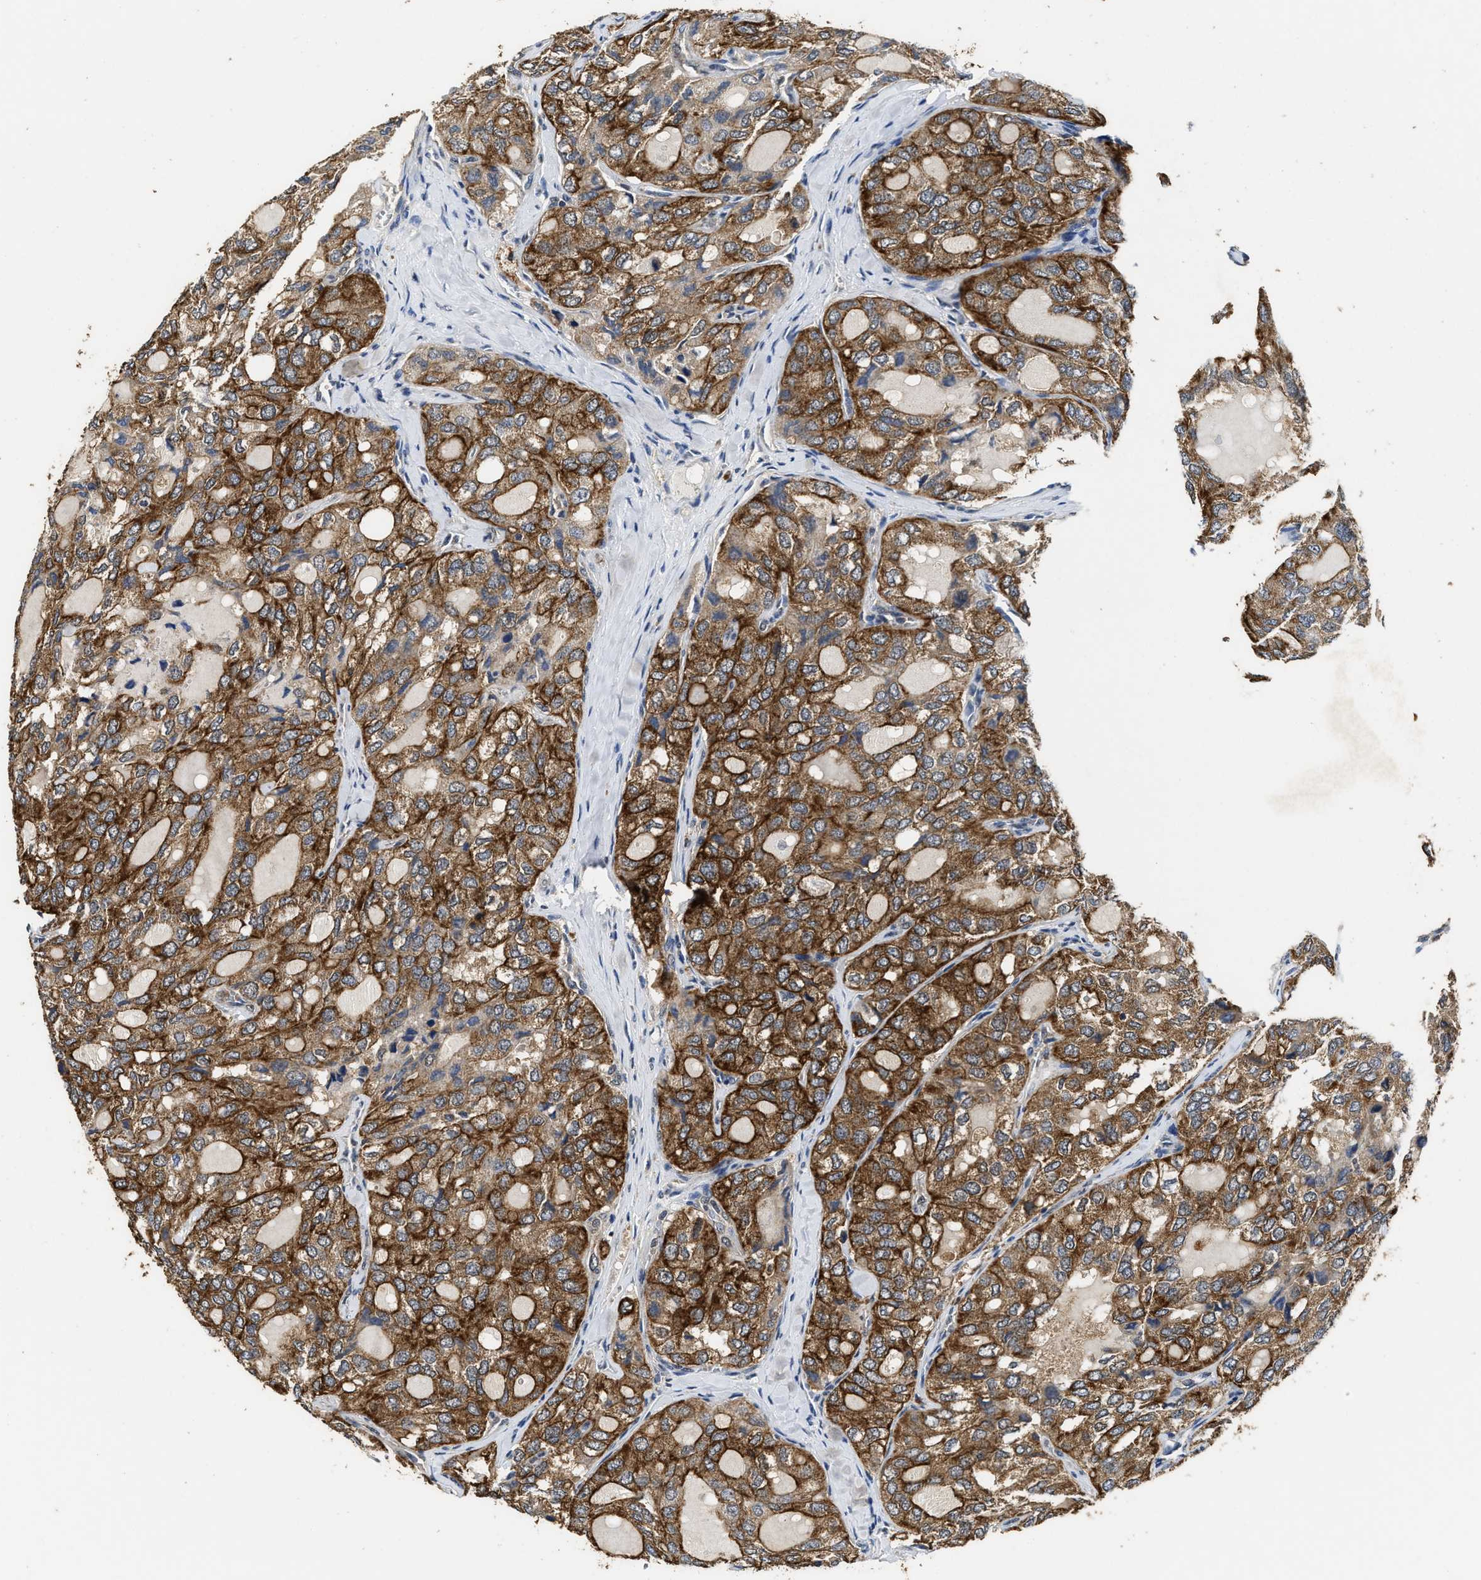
{"staining": {"intensity": "strong", "quantity": ">75%", "location": "cytoplasmic/membranous"}, "tissue": "thyroid cancer", "cell_type": "Tumor cells", "image_type": "cancer", "snomed": [{"axis": "morphology", "description": "Follicular adenoma carcinoma, NOS"}, {"axis": "topography", "description": "Thyroid gland"}], "caption": "Immunohistochemistry (IHC) image of human thyroid follicular adenoma carcinoma stained for a protein (brown), which exhibits high levels of strong cytoplasmic/membranous staining in approximately >75% of tumor cells.", "gene": "CTNNA1", "patient": {"sex": "male", "age": 75}}